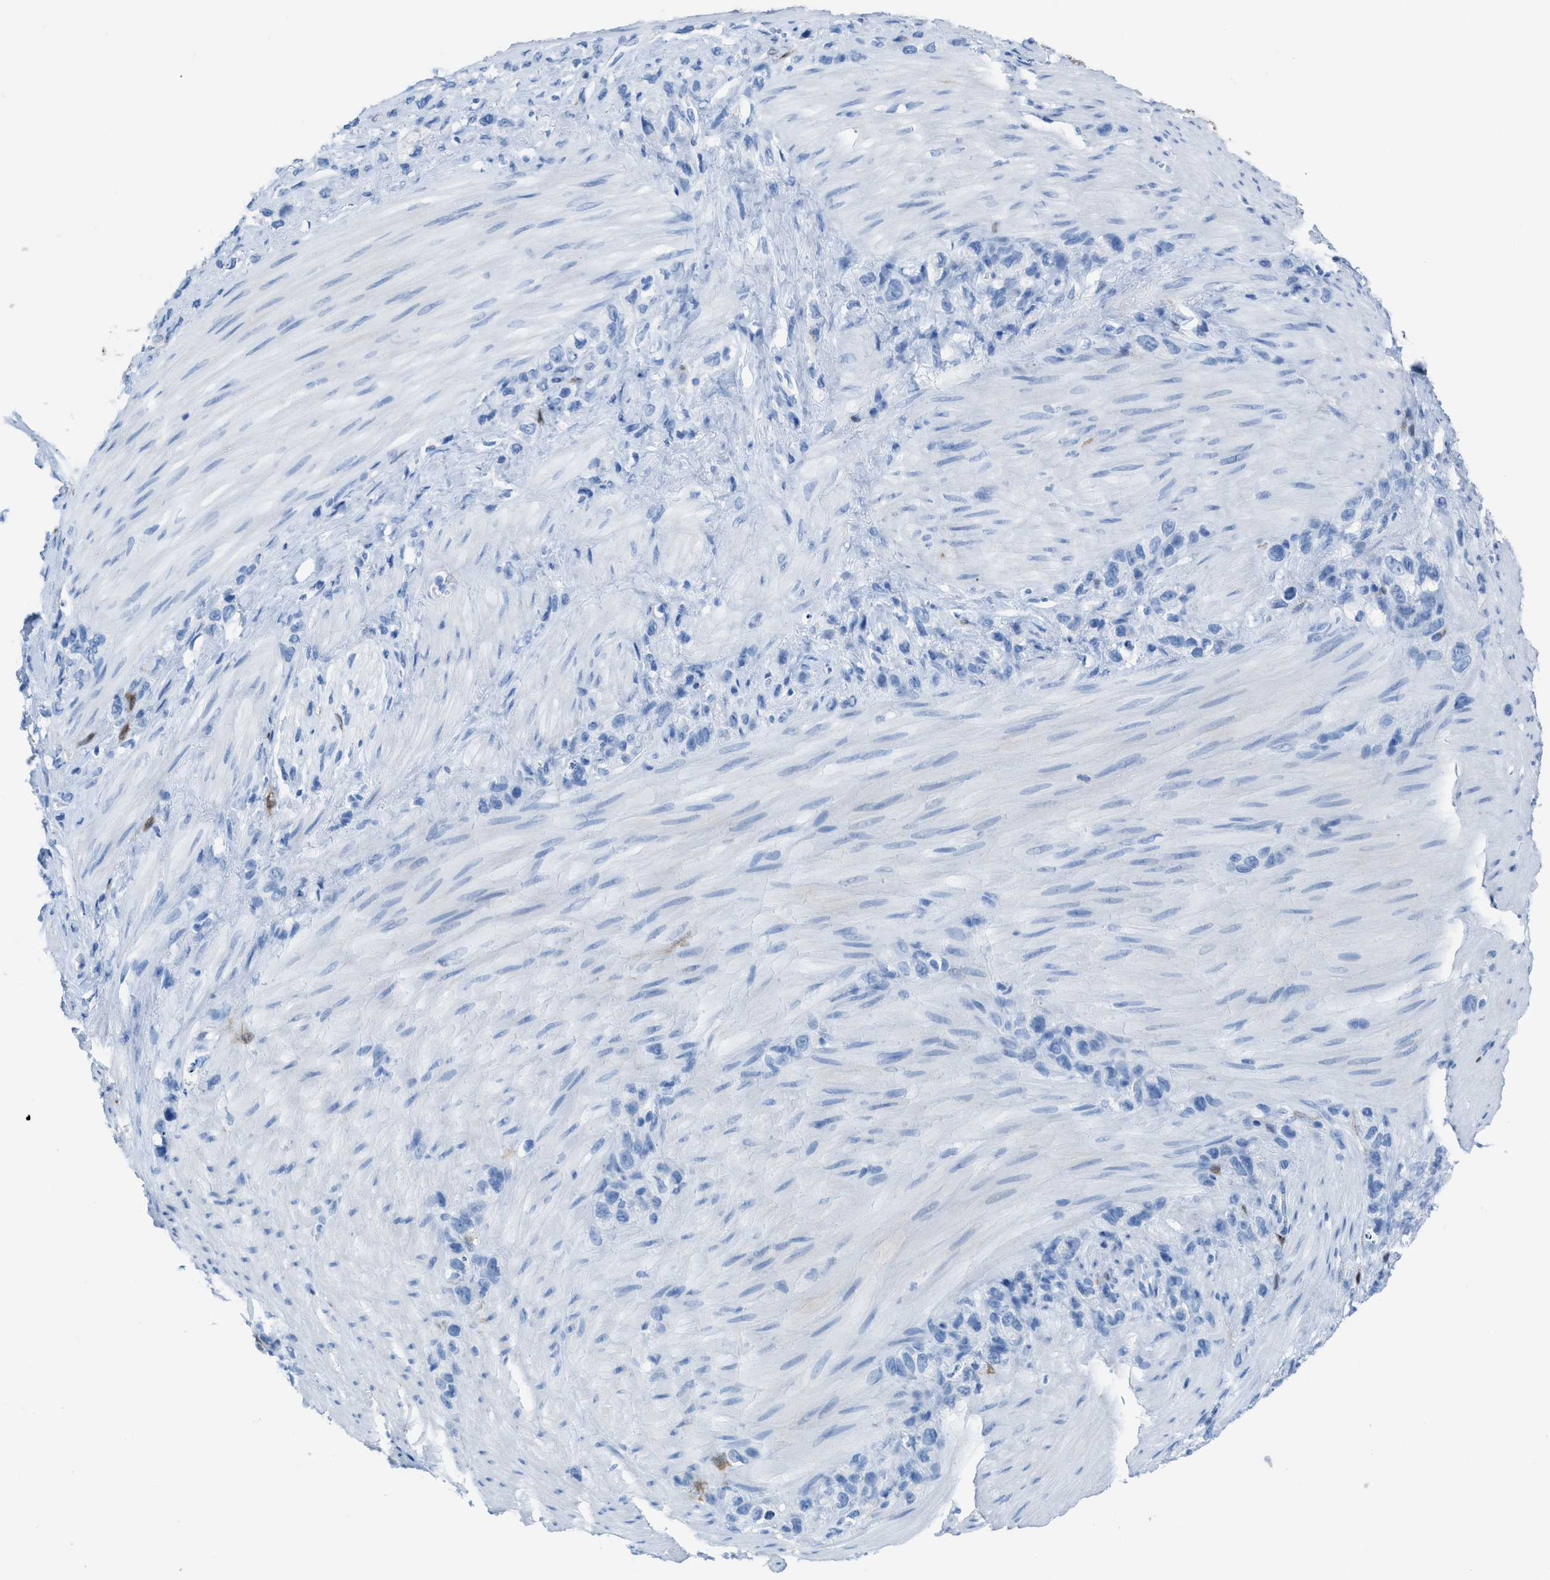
{"staining": {"intensity": "negative", "quantity": "none", "location": "none"}, "tissue": "stomach cancer", "cell_type": "Tumor cells", "image_type": "cancer", "snomed": [{"axis": "morphology", "description": "Adenocarcinoma, NOS"}, {"axis": "morphology", "description": "Adenocarcinoma, High grade"}, {"axis": "topography", "description": "Stomach, upper"}, {"axis": "topography", "description": "Stomach, lower"}], "caption": "DAB (3,3'-diaminobenzidine) immunohistochemical staining of stomach adenocarcinoma reveals no significant expression in tumor cells.", "gene": "CDKN2A", "patient": {"sex": "female", "age": 65}}